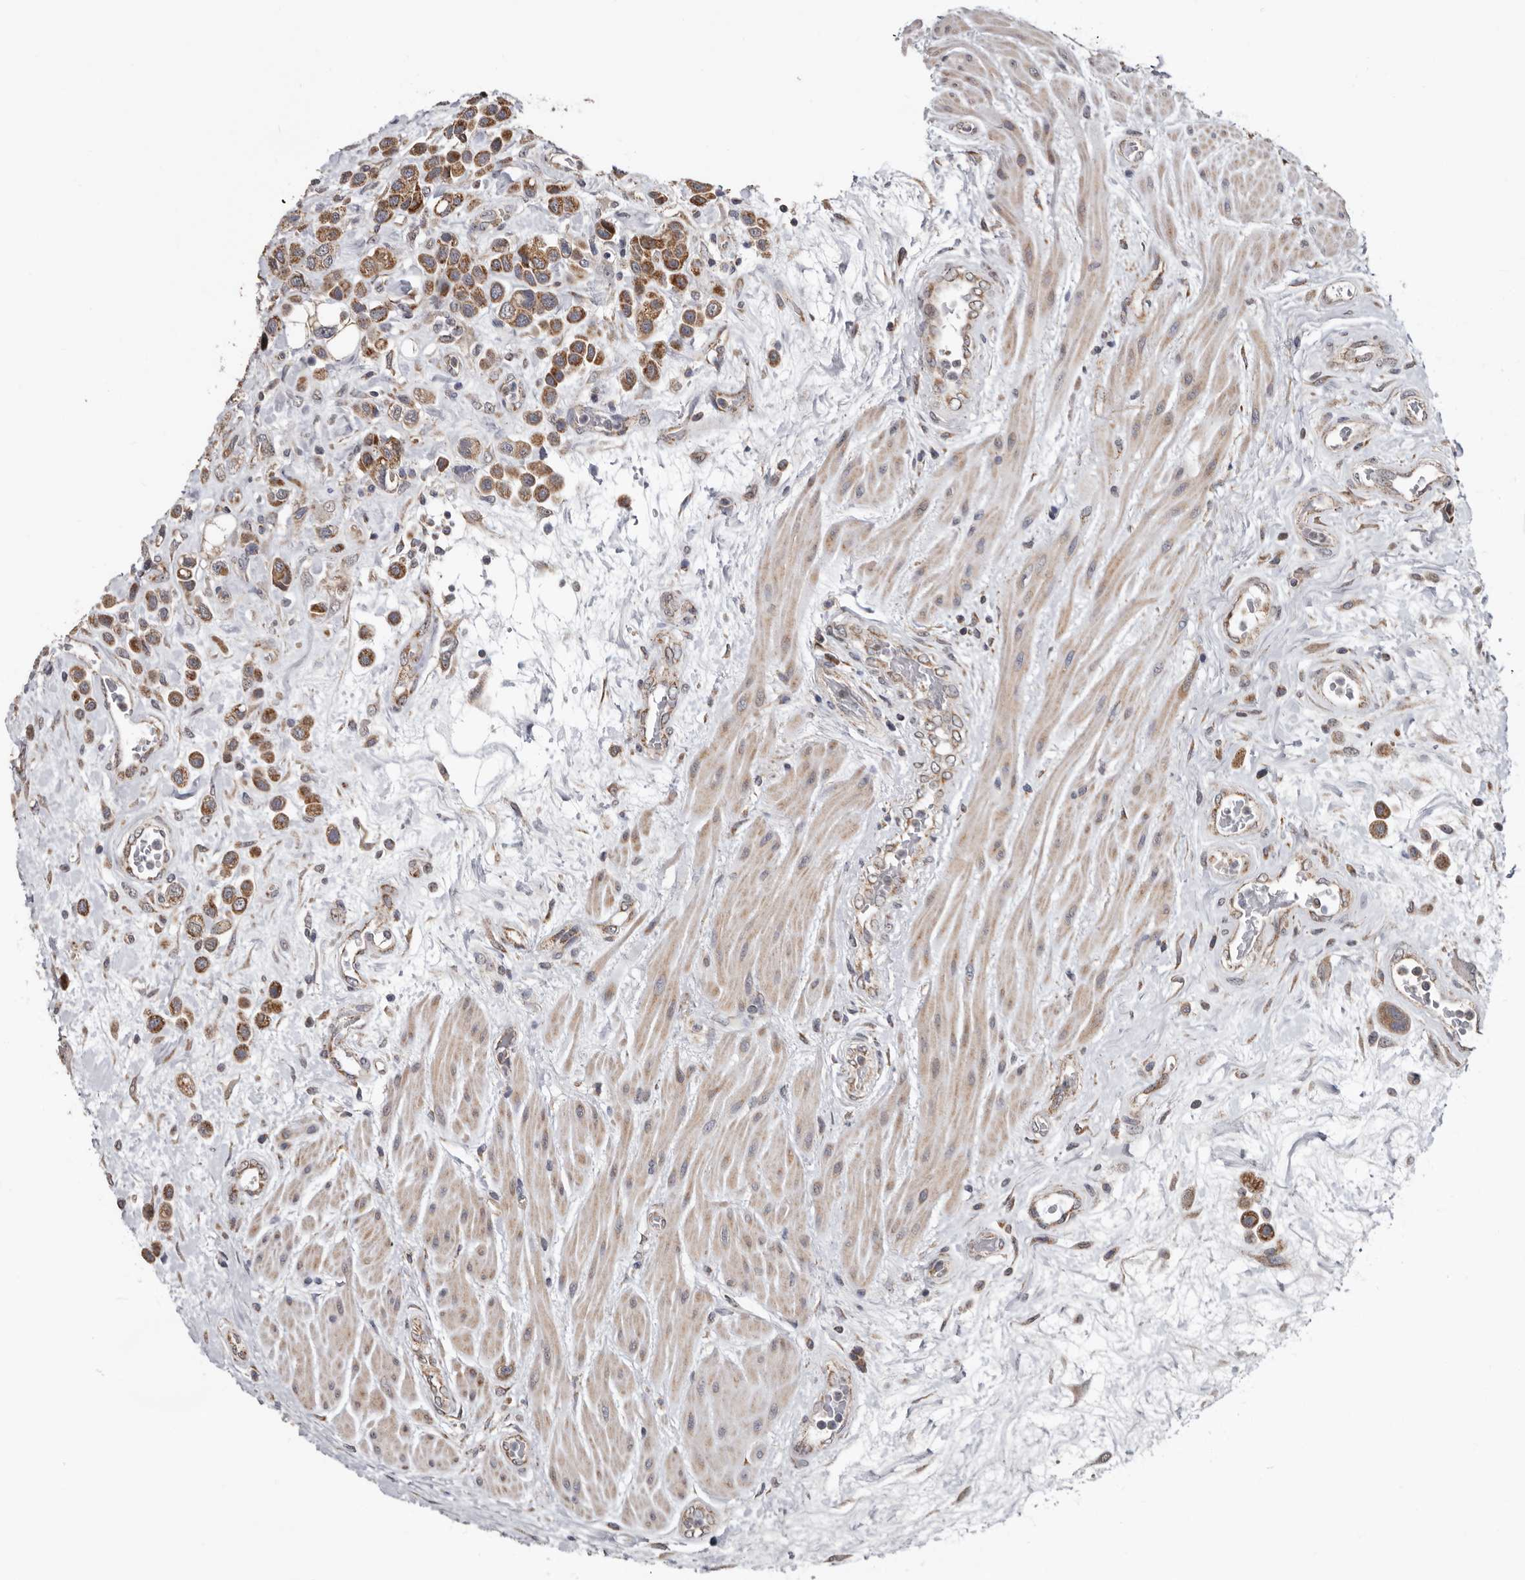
{"staining": {"intensity": "moderate", "quantity": ">75%", "location": "cytoplasmic/membranous"}, "tissue": "urothelial cancer", "cell_type": "Tumor cells", "image_type": "cancer", "snomed": [{"axis": "morphology", "description": "Urothelial carcinoma, High grade"}, {"axis": "topography", "description": "Urinary bladder"}], "caption": "Immunohistochemical staining of human urothelial cancer demonstrates medium levels of moderate cytoplasmic/membranous expression in about >75% of tumor cells. (DAB (3,3'-diaminobenzidine) IHC, brown staining for protein, blue staining for nuclei).", "gene": "MRPL18", "patient": {"sex": "male", "age": 50}}